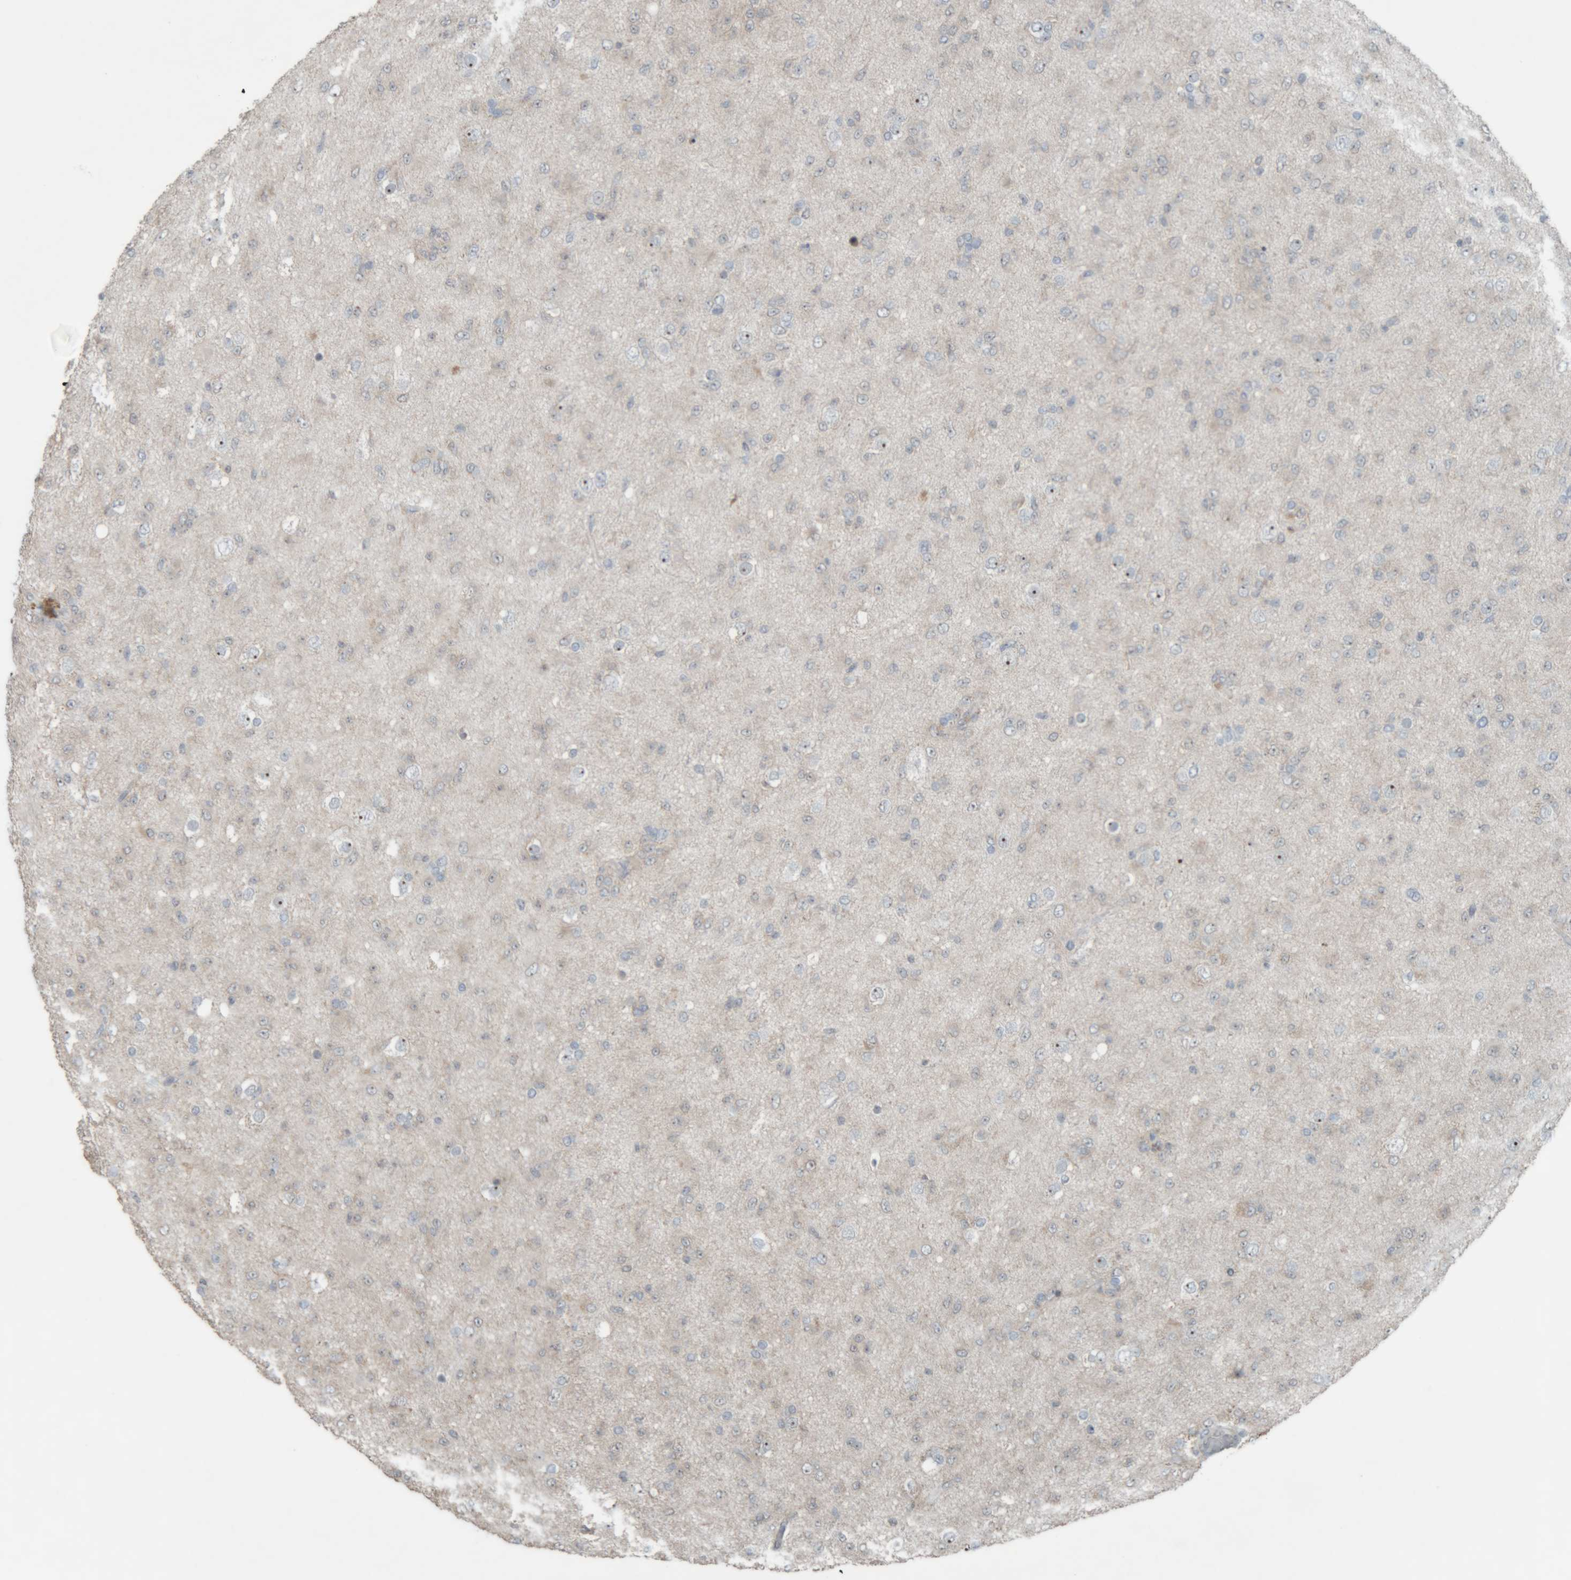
{"staining": {"intensity": "negative", "quantity": "none", "location": "none"}, "tissue": "glioma", "cell_type": "Tumor cells", "image_type": "cancer", "snomed": [{"axis": "morphology", "description": "Glioma, malignant, Low grade"}, {"axis": "topography", "description": "Brain"}], "caption": "Glioma stained for a protein using immunohistochemistry (IHC) demonstrates no positivity tumor cells.", "gene": "RPF1", "patient": {"sex": "male", "age": 65}}